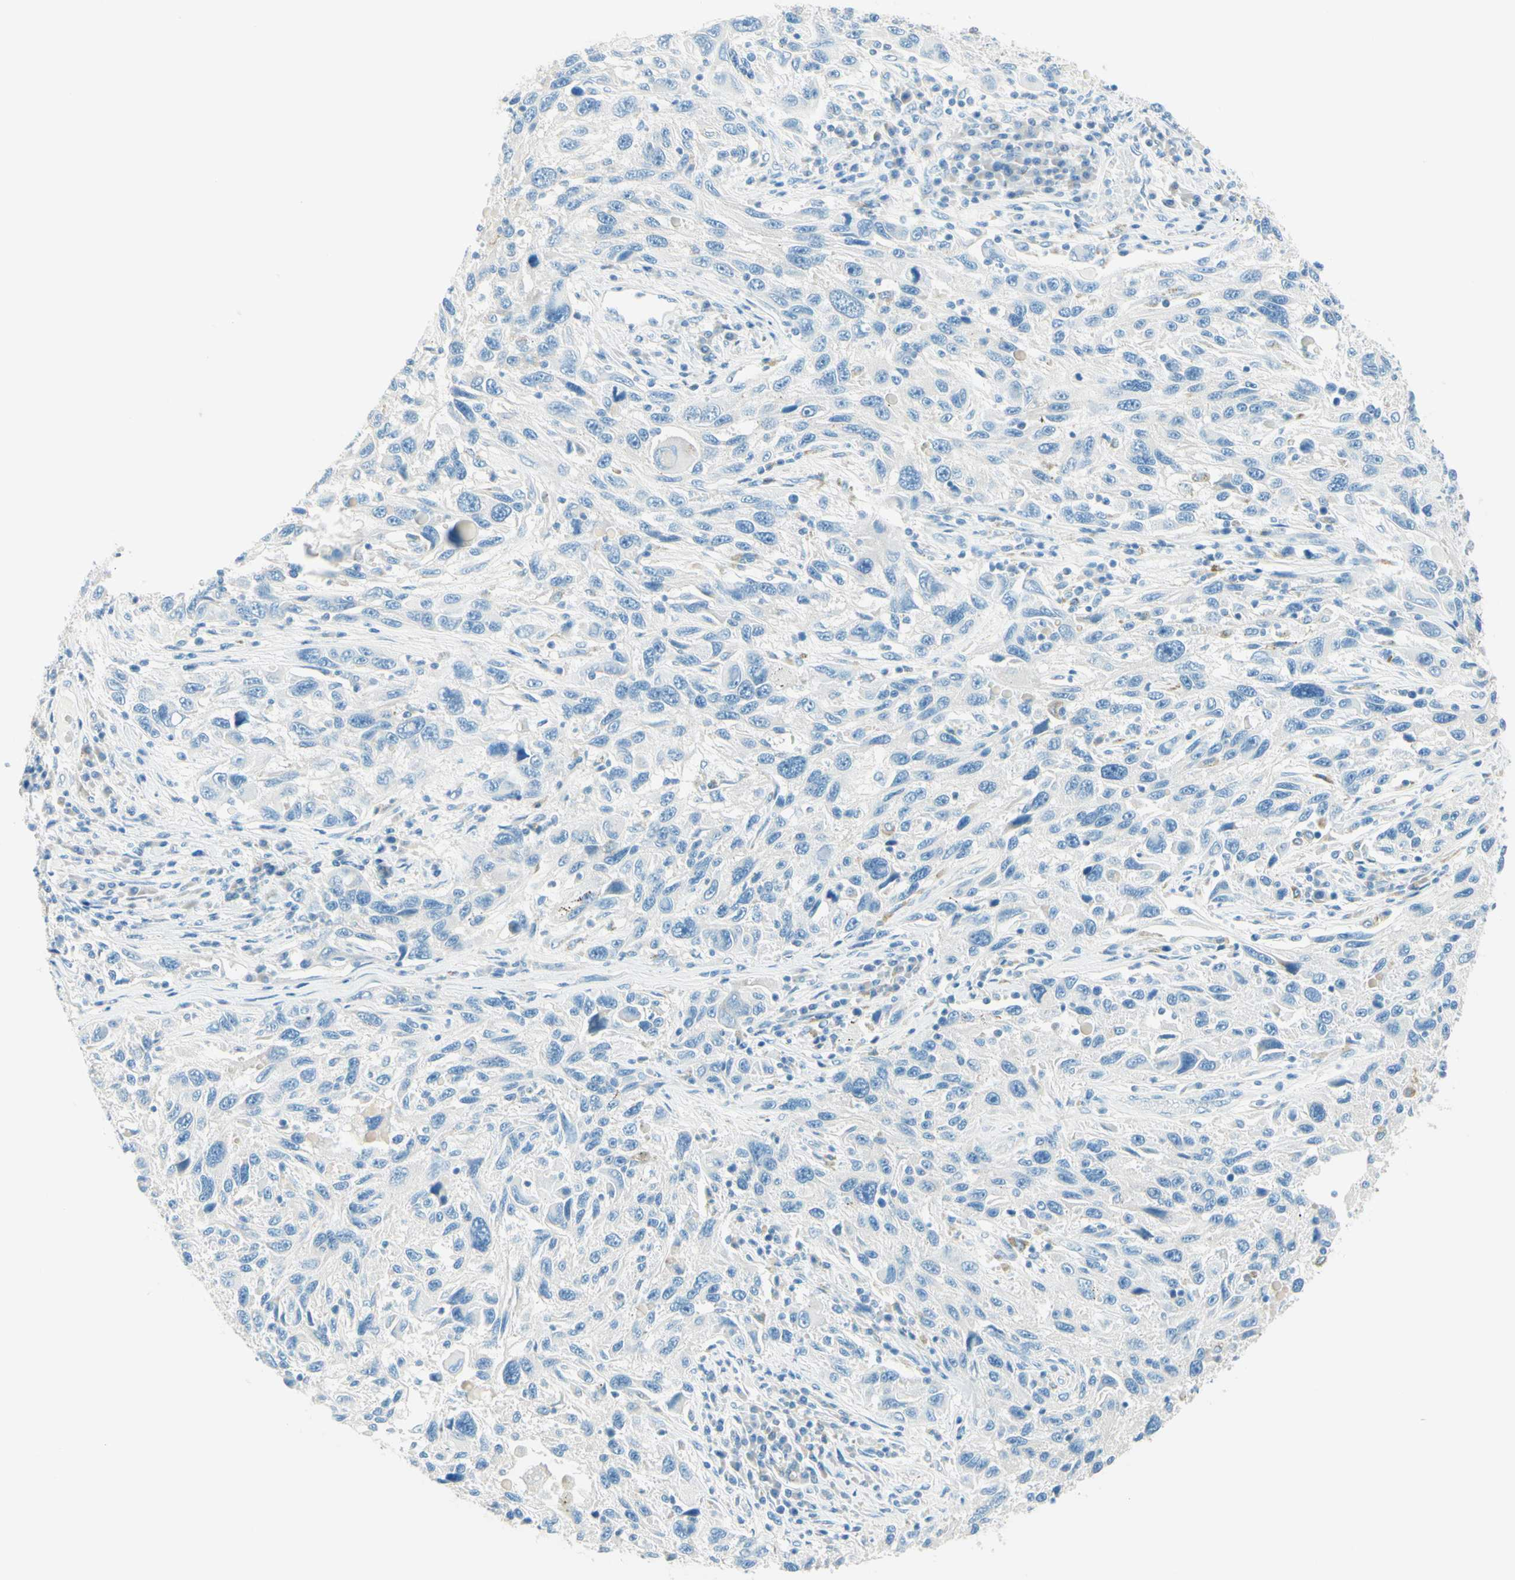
{"staining": {"intensity": "negative", "quantity": "none", "location": "none"}, "tissue": "melanoma", "cell_type": "Tumor cells", "image_type": "cancer", "snomed": [{"axis": "morphology", "description": "Malignant melanoma, NOS"}, {"axis": "topography", "description": "Skin"}], "caption": "The micrograph shows no staining of tumor cells in melanoma.", "gene": "NCBP2L", "patient": {"sex": "male", "age": 53}}